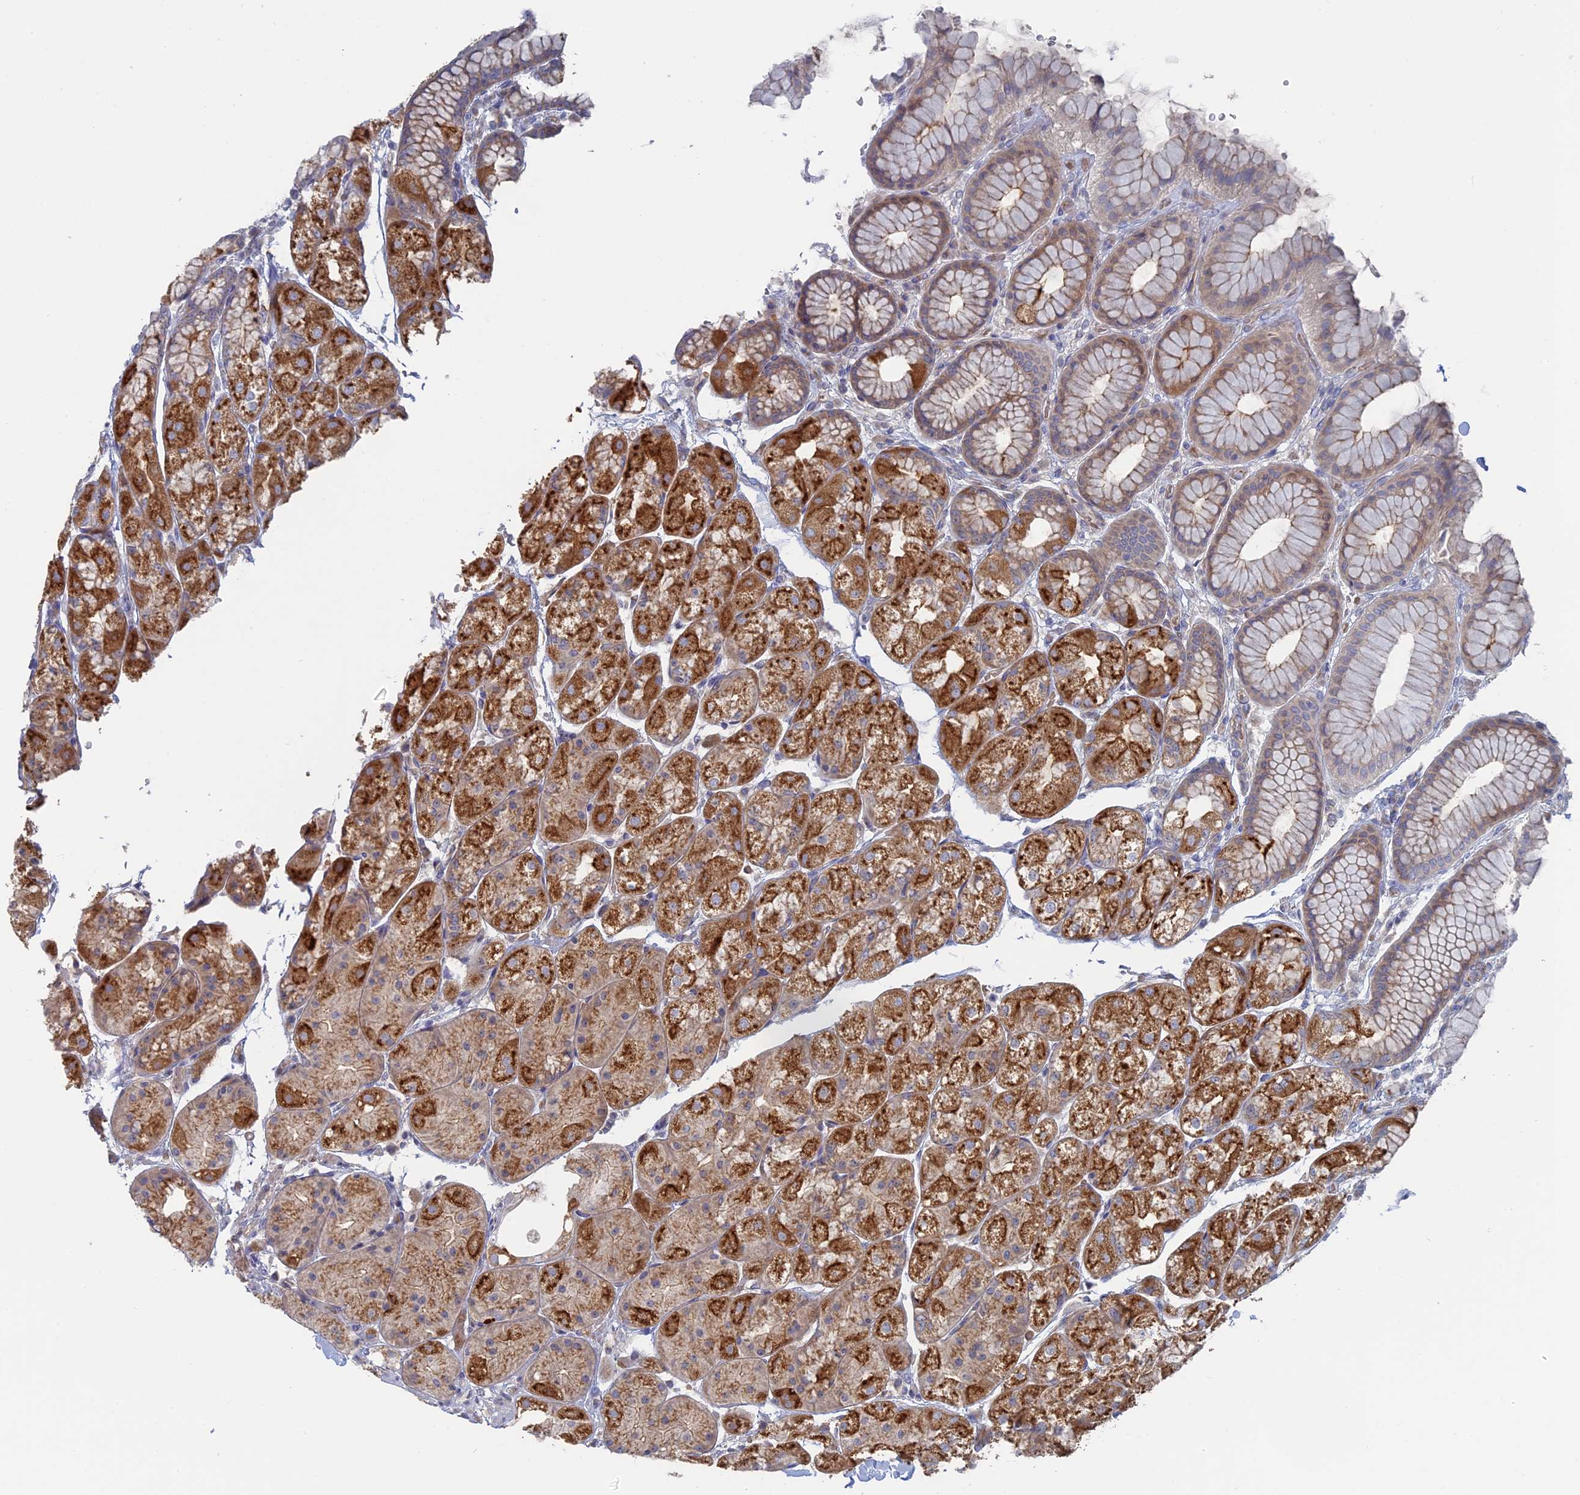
{"staining": {"intensity": "moderate", "quantity": ">75%", "location": "cytoplasmic/membranous"}, "tissue": "stomach", "cell_type": "Glandular cells", "image_type": "normal", "snomed": [{"axis": "morphology", "description": "Normal tissue, NOS"}, {"axis": "topography", "description": "Stomach"}], "caption": "Immunohistochemical staining of unremarkable stomach displays medium levels of moderate cytoplasmic/membranous expression in about >75% of glandular cells.", "gene": "TBC1D30", "patient": {"sex": "male", "age": 57}}